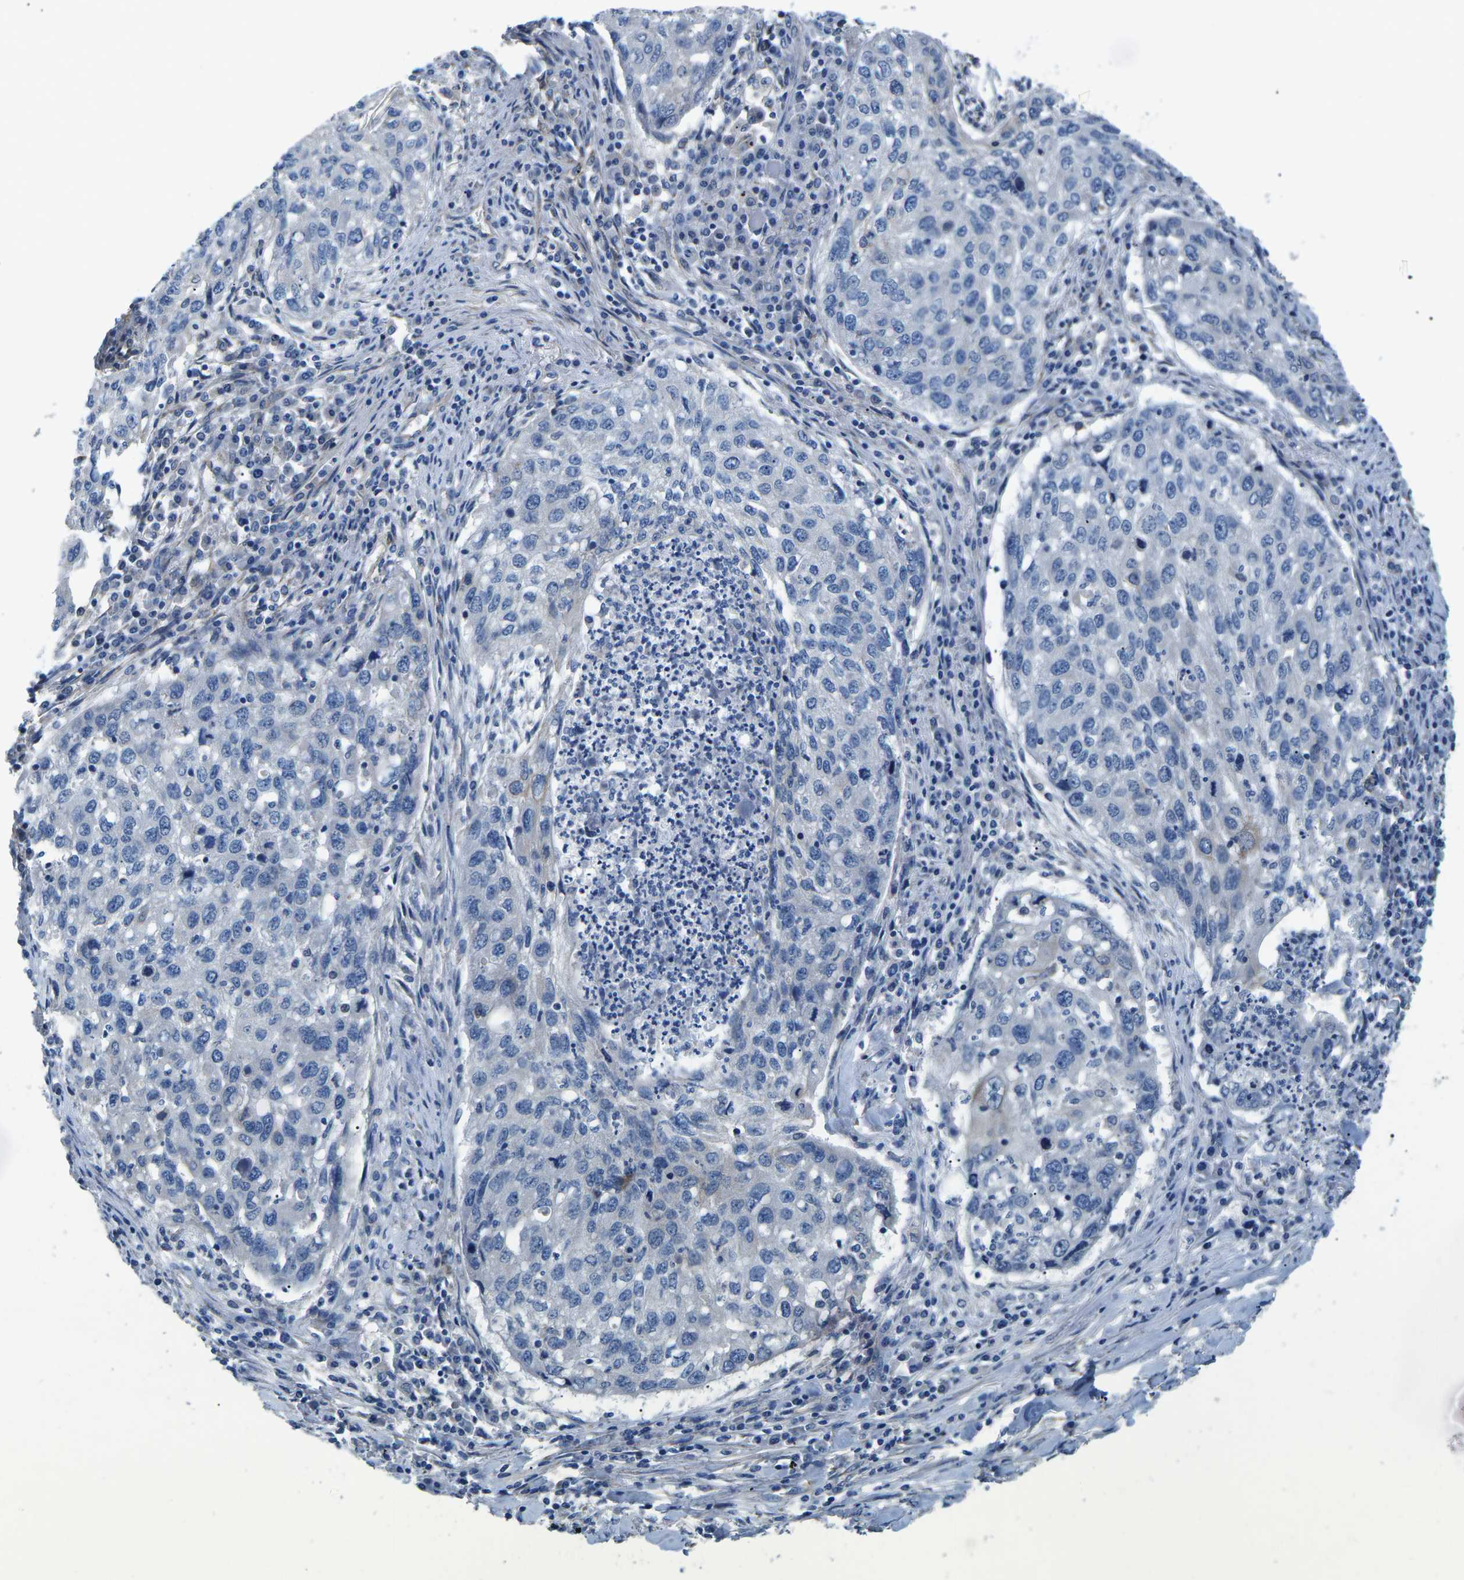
{"staining": {"intensity": "negative", "quantity": "none", "location": "none"}, "tissue": "lung cancer", "cell_type": "Tumor cells", "image_type": "cancer", "snomed": [{"axis": "morphology", "description": "Squamous cell carcinoma, NOS"}, {"axis": "topography", "description": "Lung"}], "caption": "Immunohistochemistry photomicrograph of neoplastic tissue: lung cancer (squamous cell carcinoma) stained with DAB (3,3'-diaminobenzidine) reveals no significant protein positivity in tumor cells. (Immunohistochemistry, brightfield microscopy, high magnification).", "gene": "CTNND1", "patient": {"sex": "female", "age": 63}}